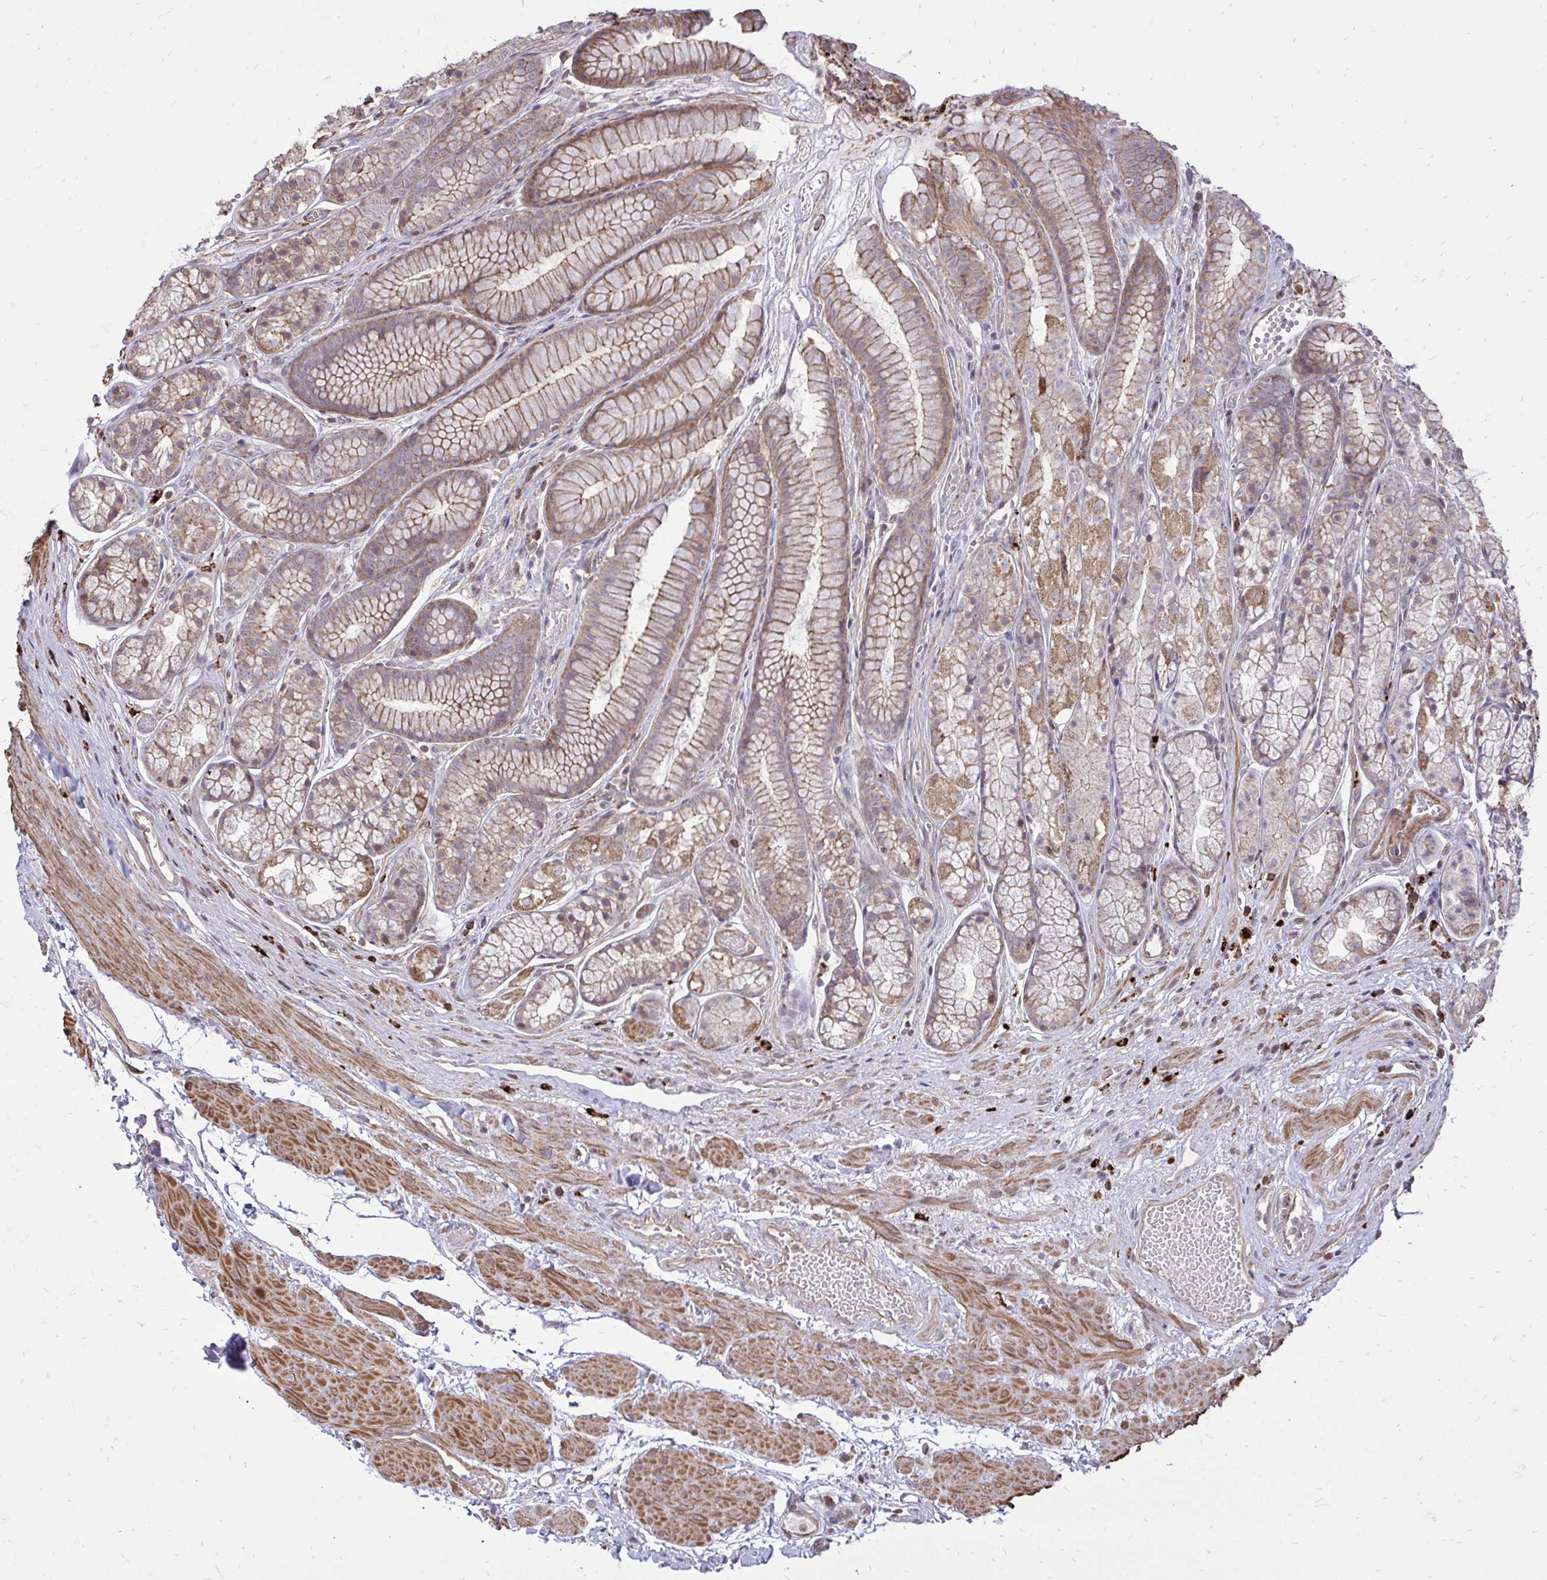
{"staining": {"intensity": "strong", "quantity": "25%-75%", "location": "cytoplasmic/membranous"}, "tissue": "stomach", "cell_type": "Glandular cells", "image_type": "normal", "snomed": [{"axis": "morphology", "description": "Normal tissue, NOS"}, {"axis": "topography", "description": "Smooth muscle"}, {"axis": "topography", "description": "Stomach"}], "caption": "Immunohistochemical staining of benign stomach demonstrates strong cytoplasmic/membranous protein expression in about 25%-75% of glandular cells. The staining was performed using DAB (3,3'-diaminobenzidine), with brown indicating positive protein expression. Nuclei are stained blue with hematoxylin.", "gene": "SLC7A5", "patient": {"sex": "male", "age": 70}}